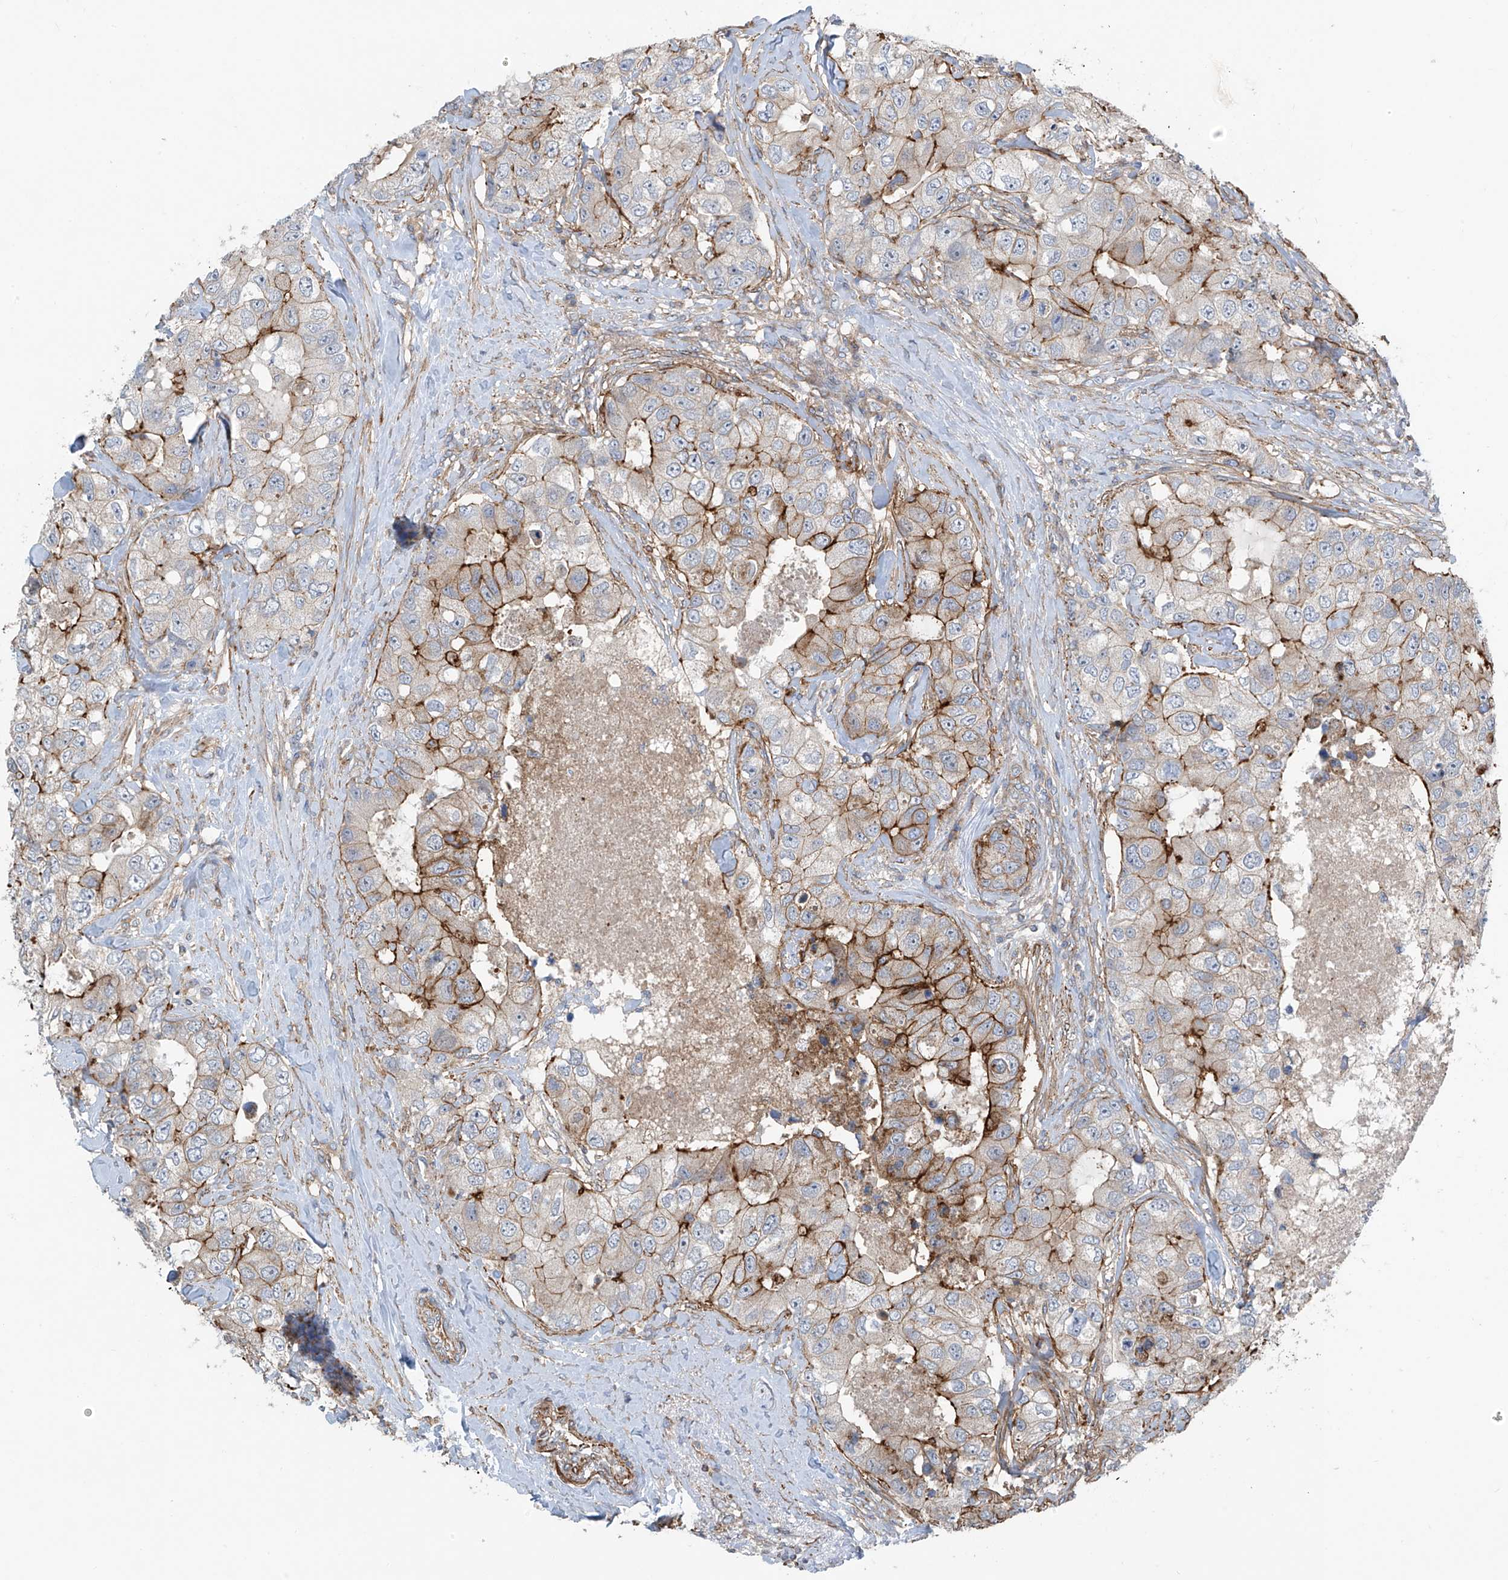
{"staining": {"intensity": "strong", "quantity": "<25%", "location": "cytoplasmic/membranous"}, "tissue": "breast cancer", "cell_type": "Tumor cells", "image_type": "cancer", "snomed": [{"axis": "morphology", "description": "Duct carcinoma"}, {"axis": "topography", "description": "Breast"}], "caption": "Strong cytoplasmic/membranous staining for a protein is appreciated in about <25% of tumor cells of breast invasive ductal carcinoma using IHC.", "gene": "SLC1A5", "patient": {"sex": "female", "age": 62}}